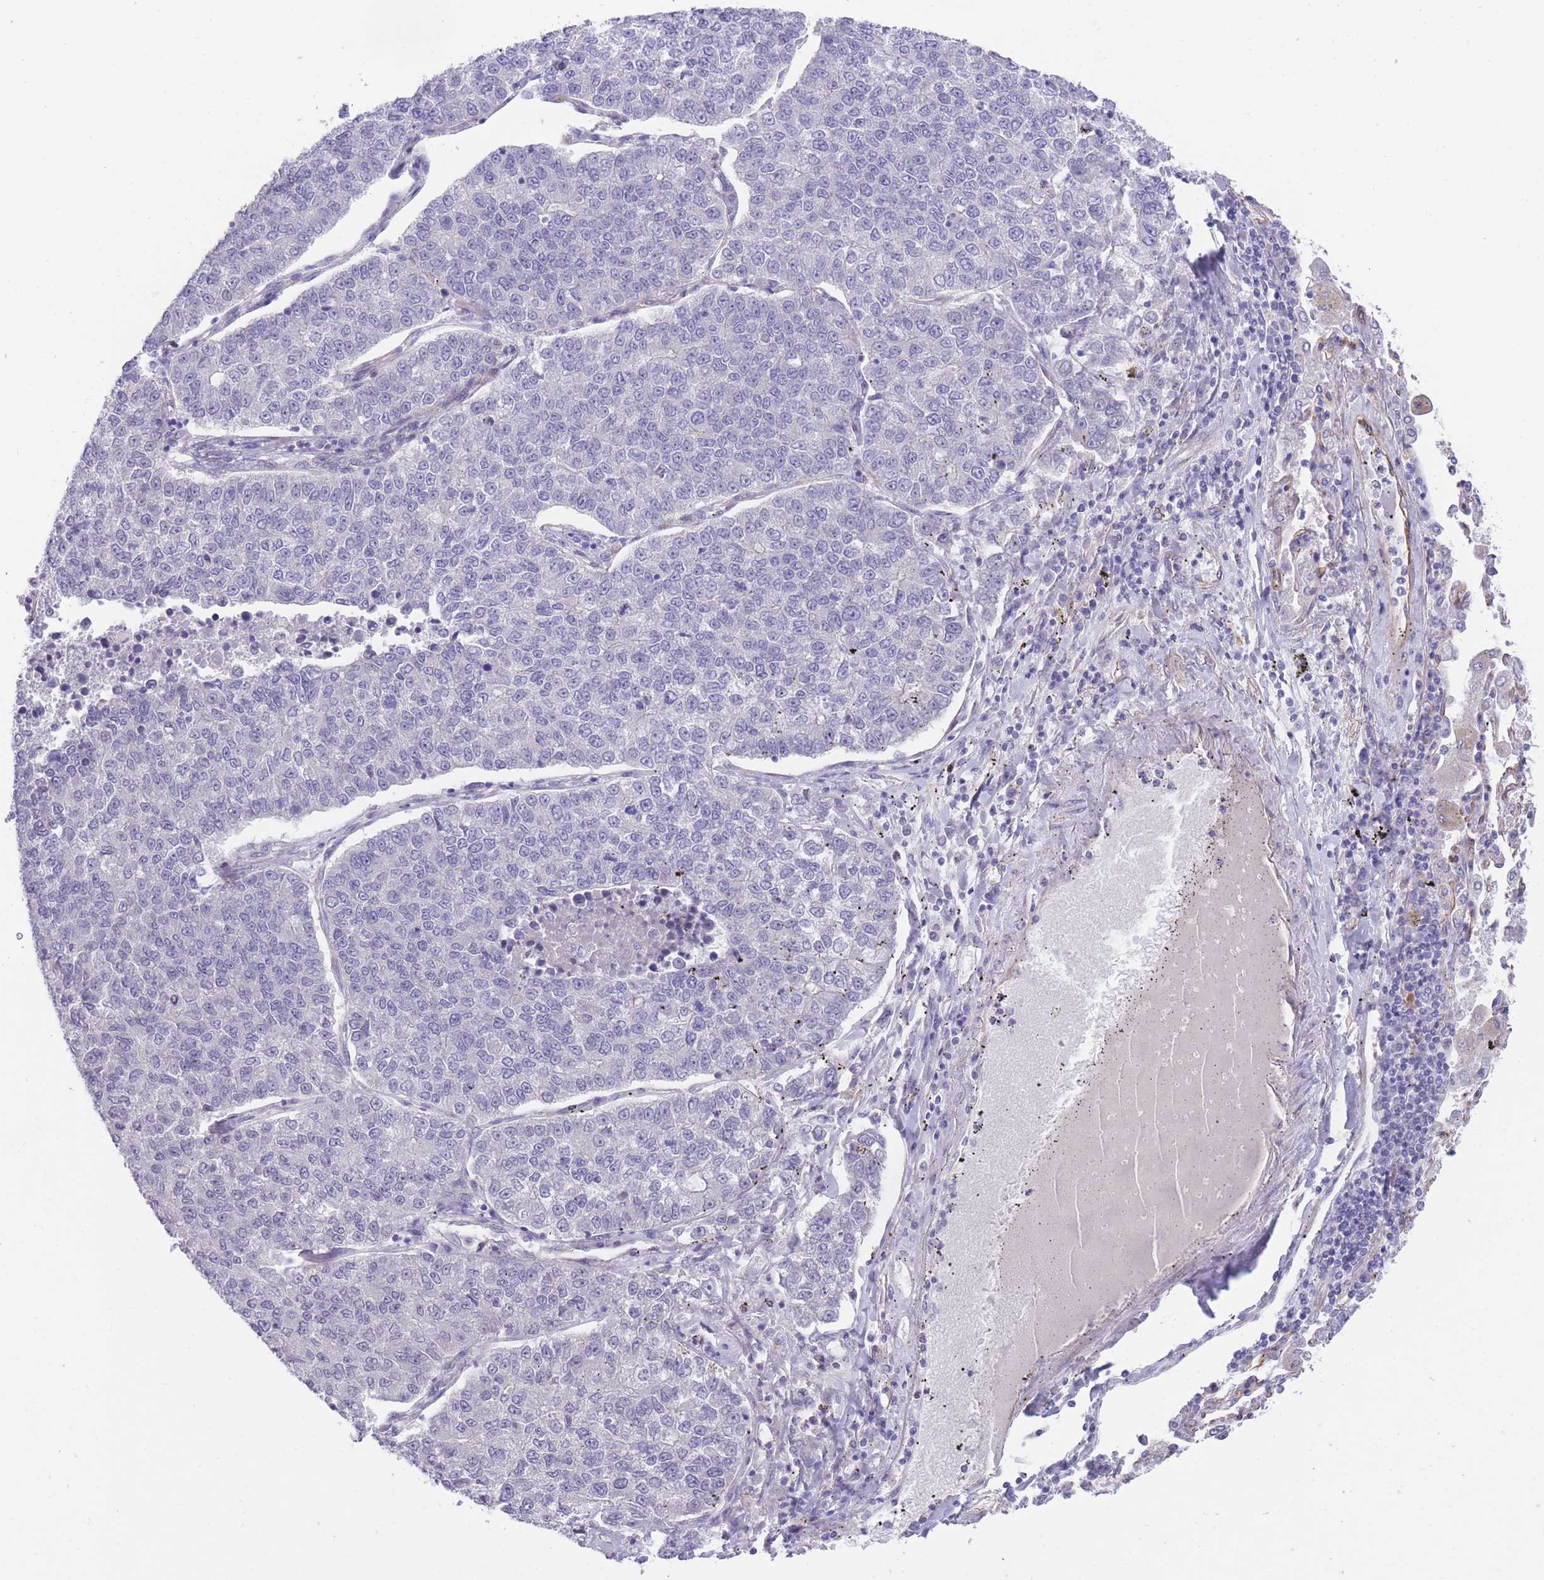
{"staining": {"intensity": "negative", "quantity": "none", "location": "none"}, "tissue": "lung cancer", "cell_type": "Tumor cells", "image_type": "cancer", "snomed": [{"axis": "morphology", "description": "Adenocarcinoma, NOS"}, {"axis": "topography", "description": "Lung"}], "caption": "Human lung cancer (adenocarcinoma) stained for a protein using IHC displays no expression in tumor cells.", "gene": "QTRT1", "patient": {"sex": "male", "age": 49}}